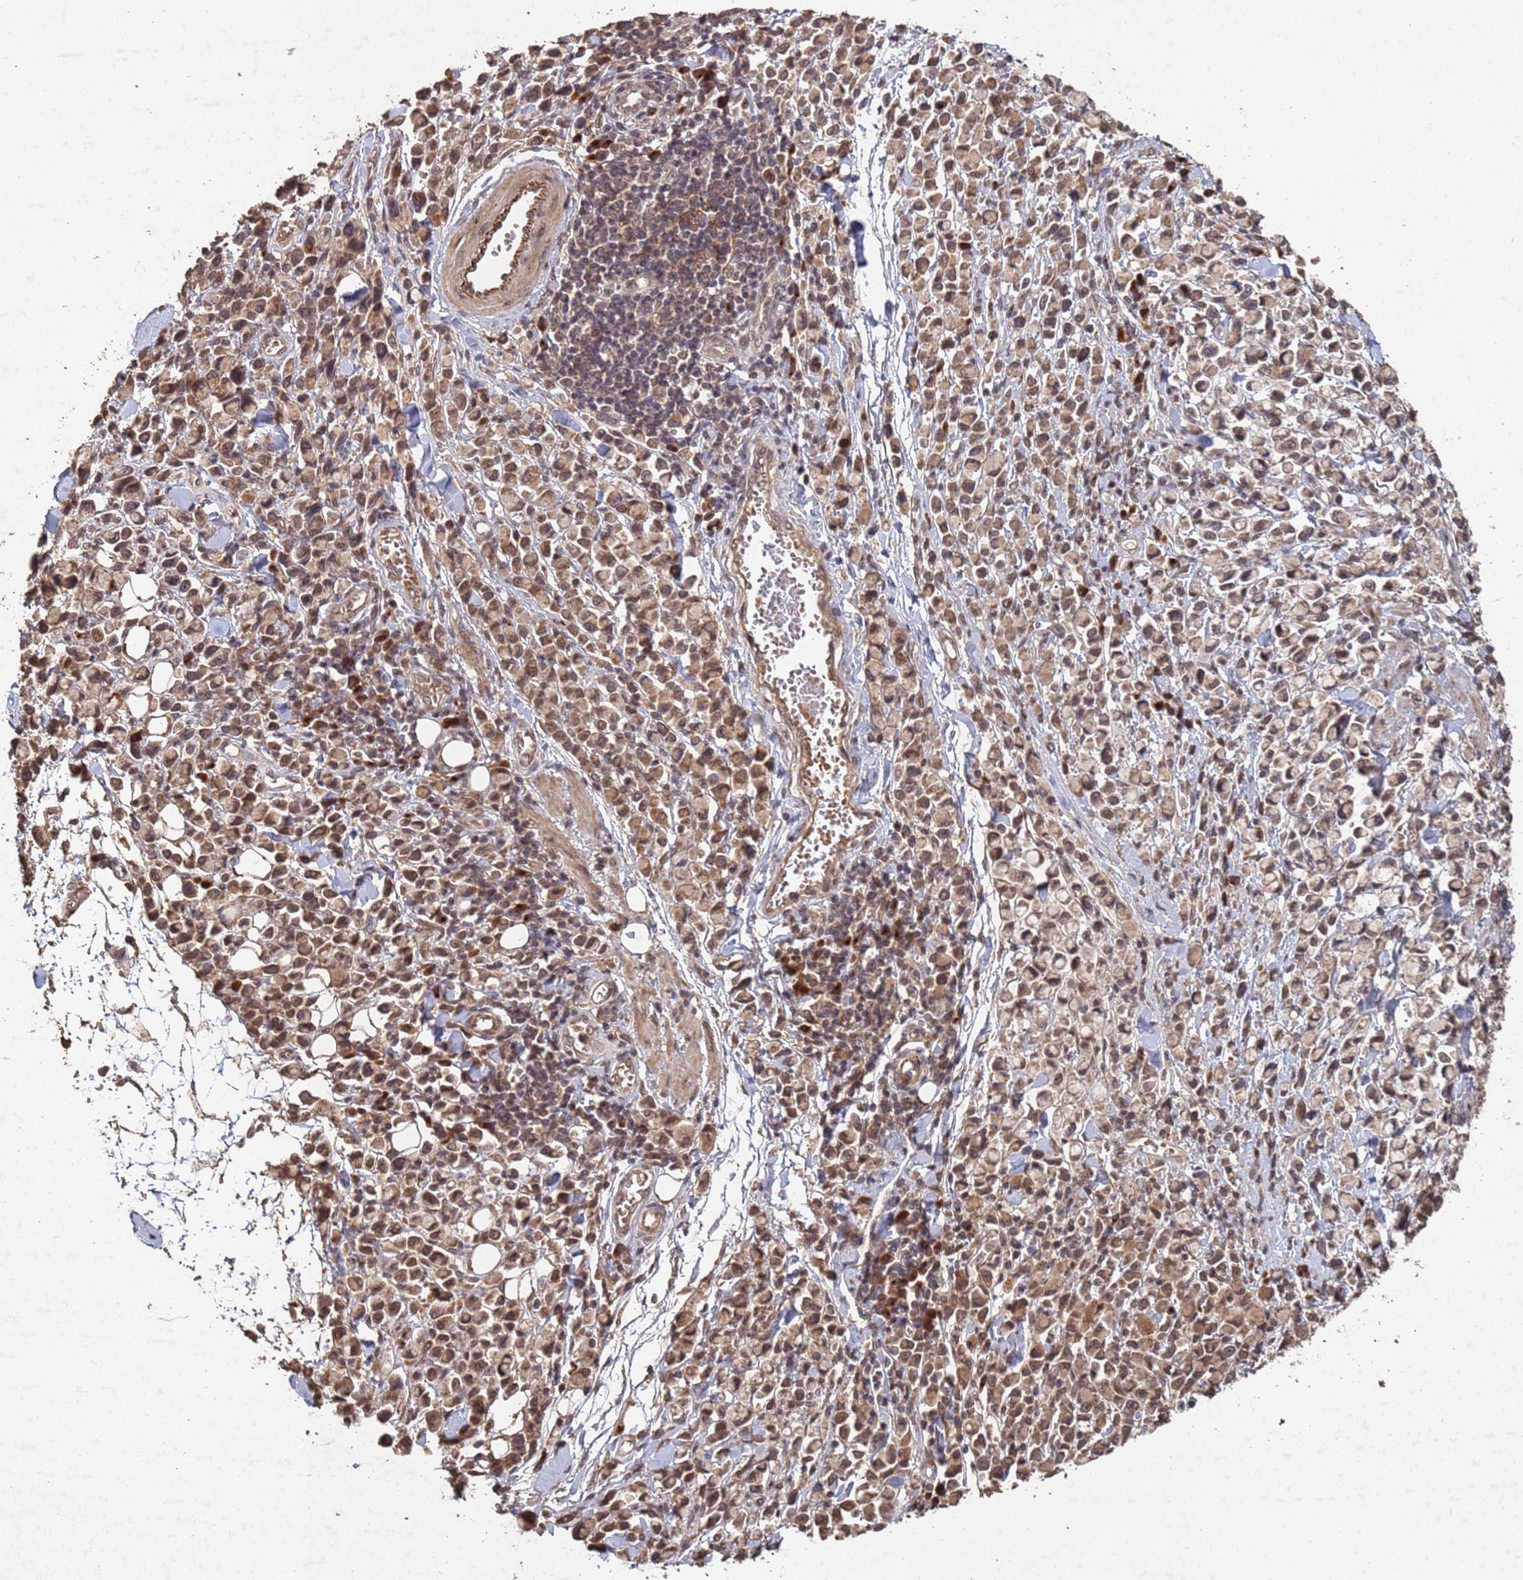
{"staining": {"intensity": "moderate", "quantity": ">75%", "location": "cytoplasmic/membranous,nuclear"}, "tissue": "stomach cancer", "cell_type": "Tumor cells", "image_type": "cancer", "snomed": [{"axis": "morphology", "description": "Adenocarcinoma, NOS"}, {"axis": "topography", "description": "Stomach"}], "caption": "Tumor cells show moderate cytoplasmic/membranous and nuclear staining in about >75% of cells in stomach adenocarcinoma.", "gene": "FRAT1", "patient": {"sex": "female", "age": 81}}